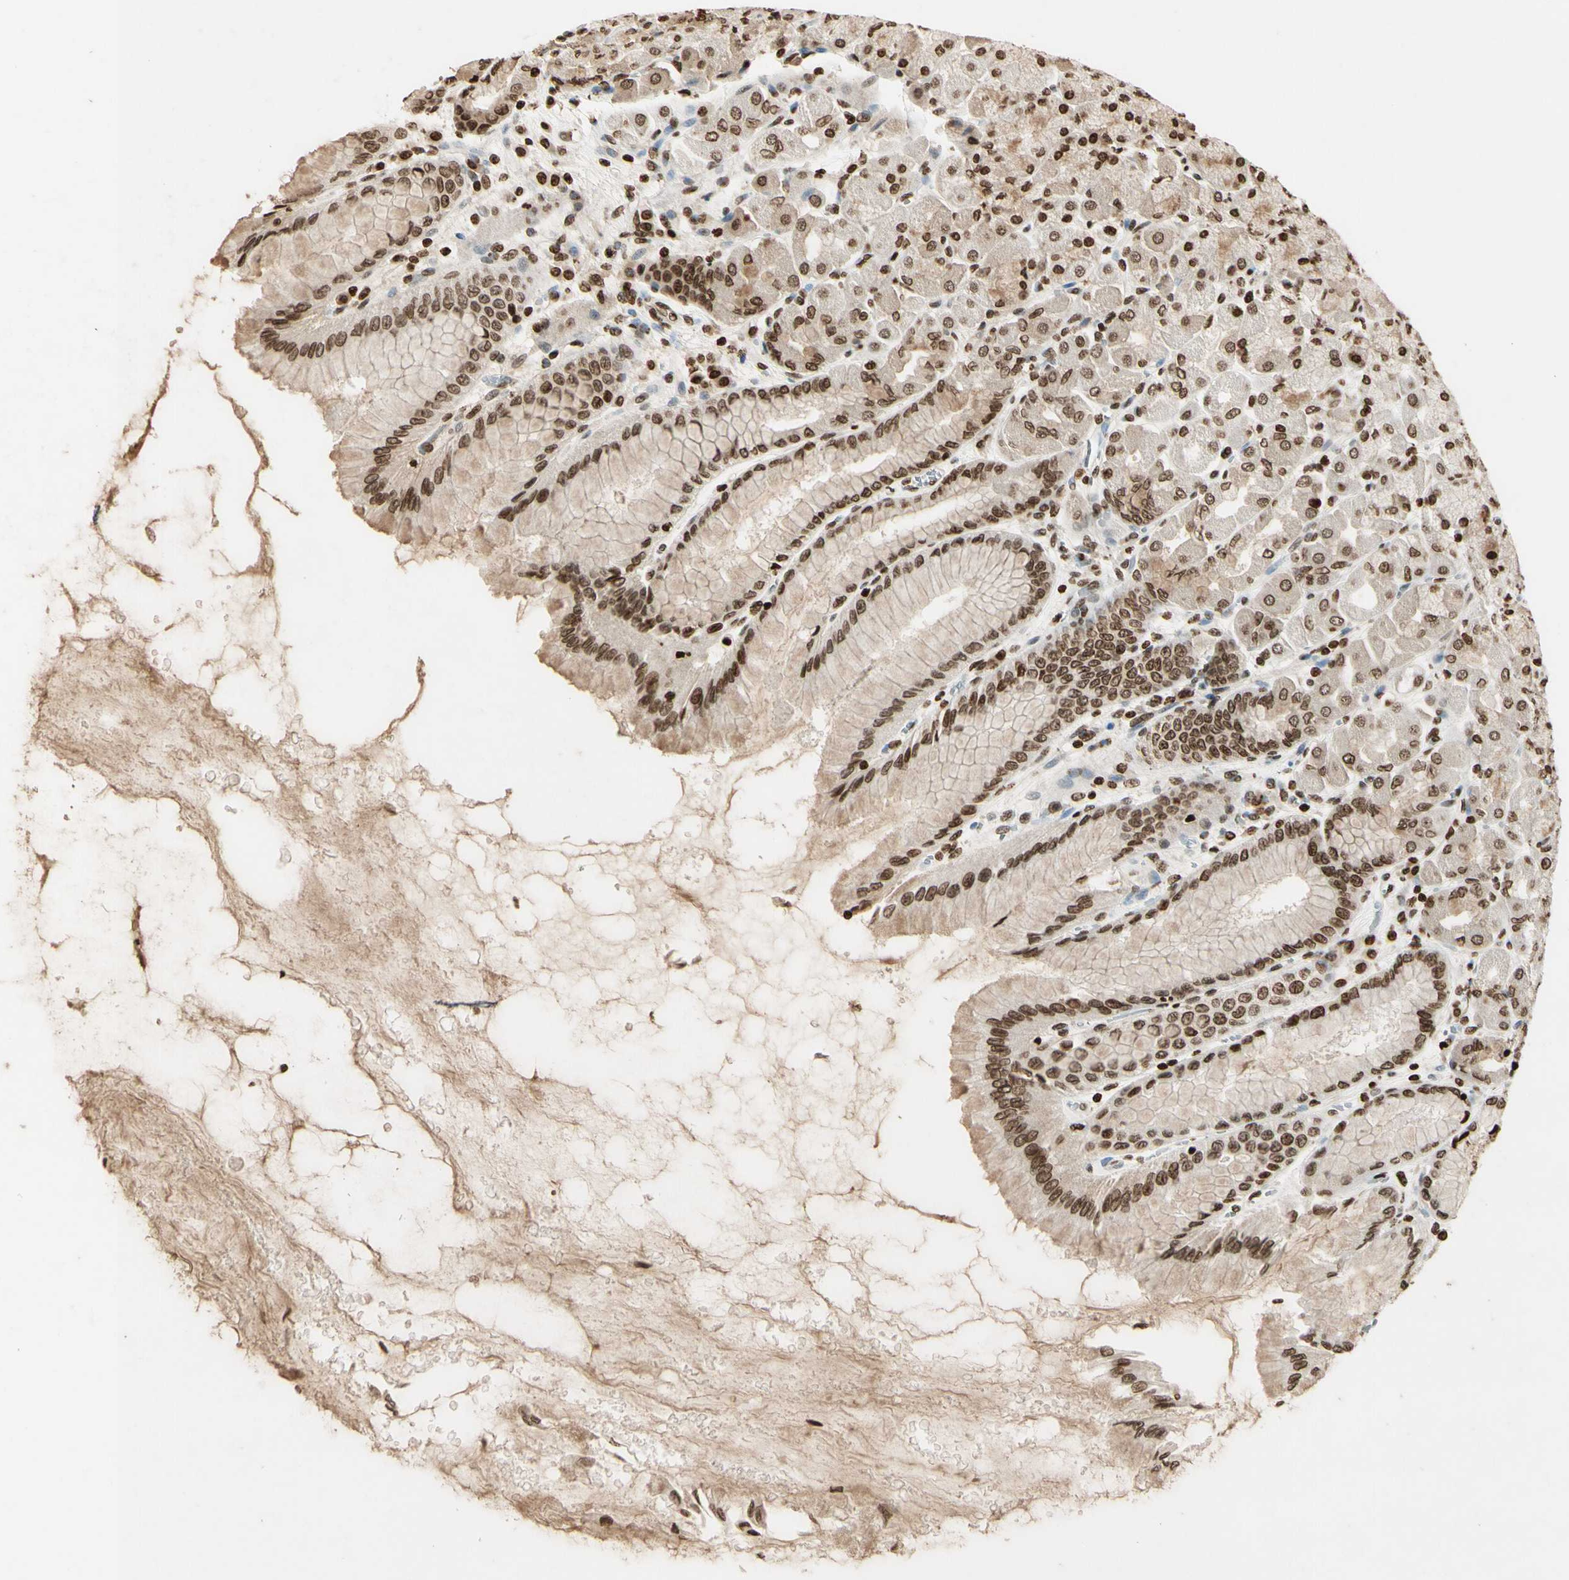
{"staining": {"intensity": "strong", "quantity": ">75%", "location": "nuclear"}, "tissue": "stomach", "cell_type": "Glandular cells", "image_type": "normal", "snomed": [{"axis": "morphology", "description": "Normal tissue, NOS"}, {"axis": "topography", "description": "Stomach, upper"}], "caption": "DAB immunohistochemical staining of unremarkable stomach shows strong nuclear protein staining in approximately >75% of glandular cells.", "gene": "RORA", "patient": {"sex": "female", "age": 56}}